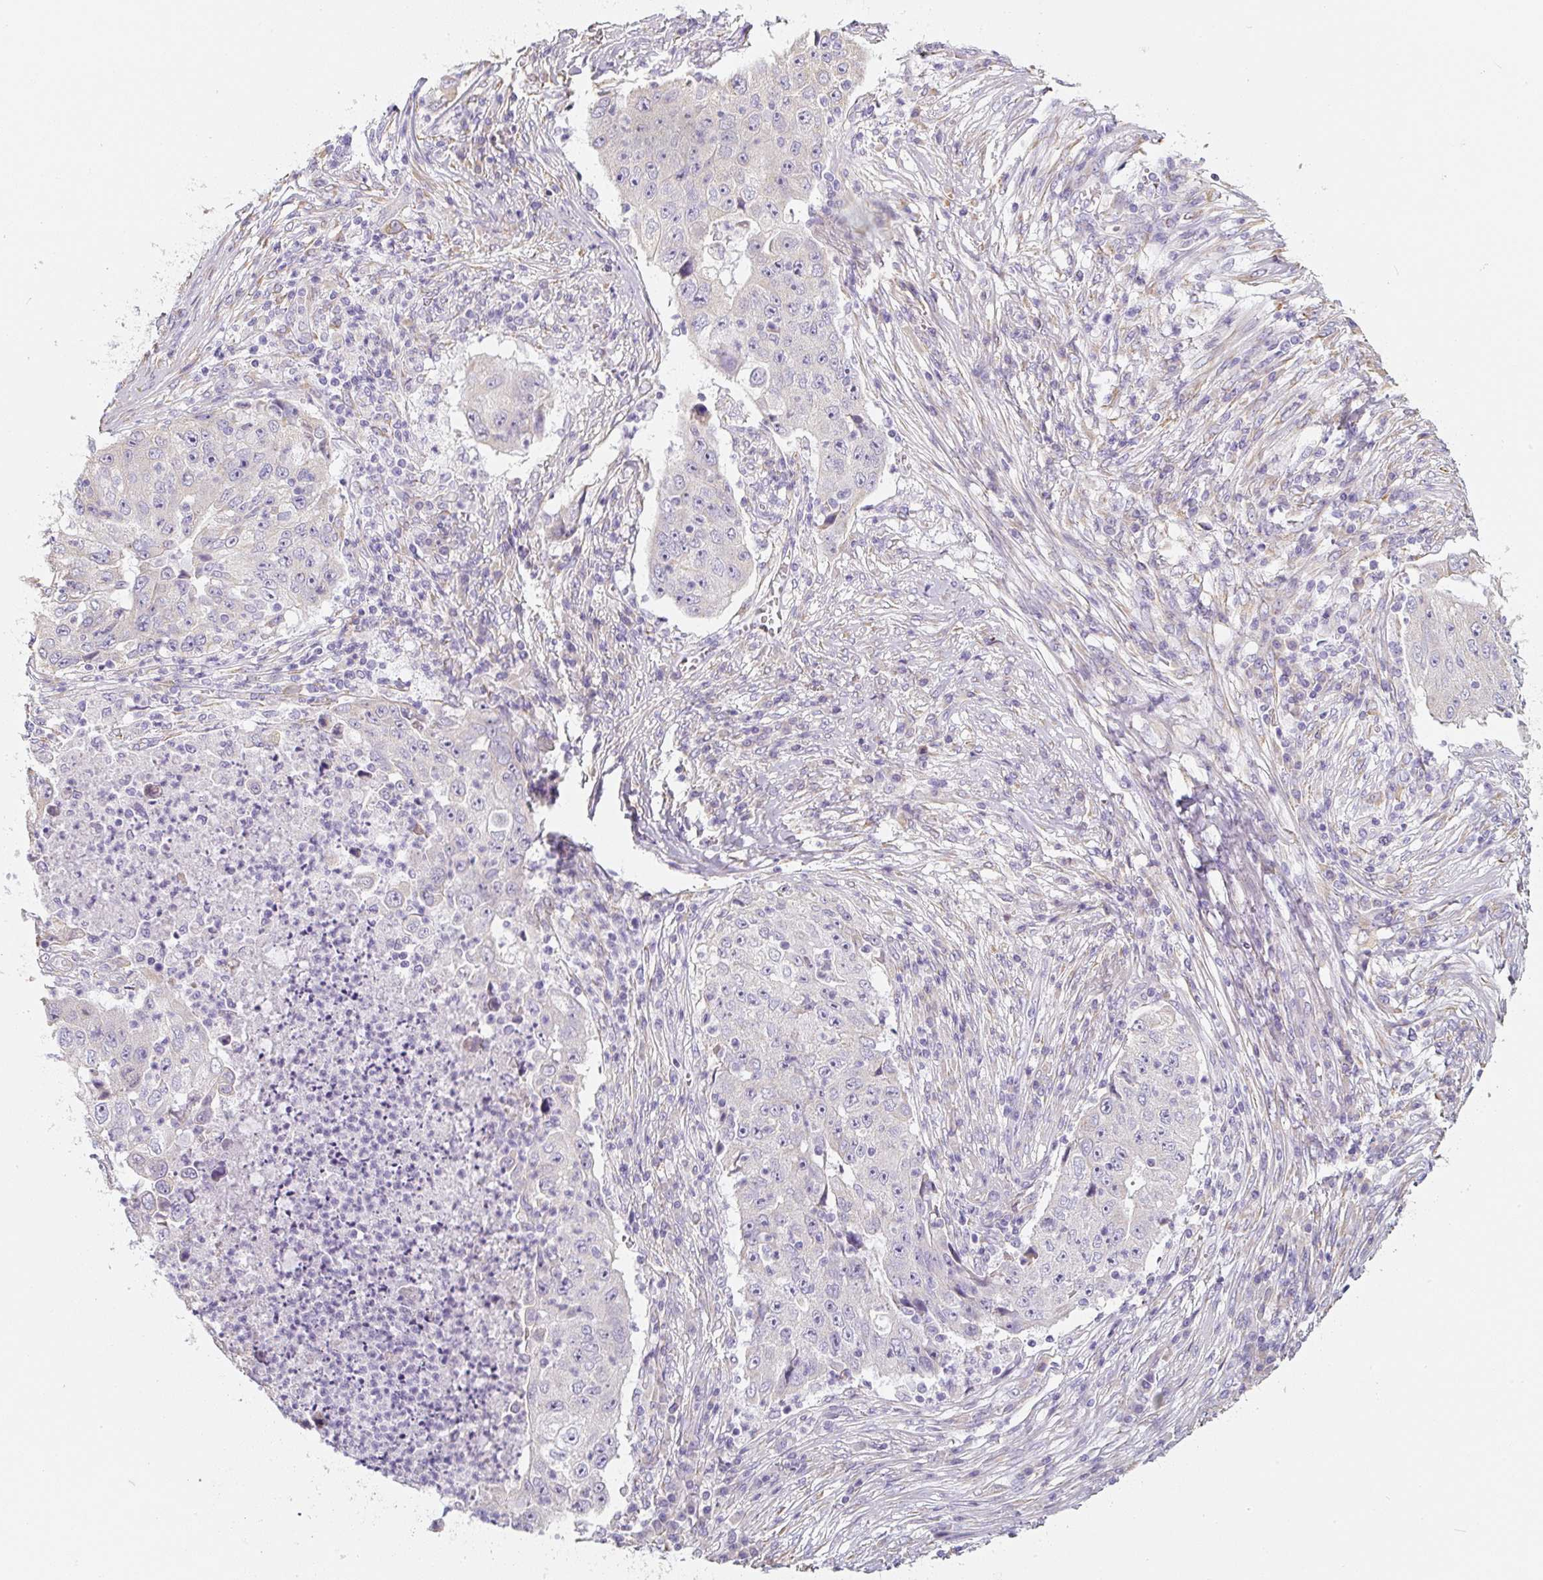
{"staining": {"intensity": "negative", "quantity": "none", "location": "none"}, "tissue": "lung cancer", "cell_type": "Tumor cells", "image_type": "cancer", "snomed": [{"axis": "morphology", "description": "Squamous cell carcinoma, NOS"}, {"axis": "topography", "description": "Lung"}], "caption": "This is a micrograph of immunohistochemistry (IHC) staining of lung cancer, which shows no staining in tumor cells.", "gene": "PWWP3B", "patient": {"sex": "male", "age": 64}}